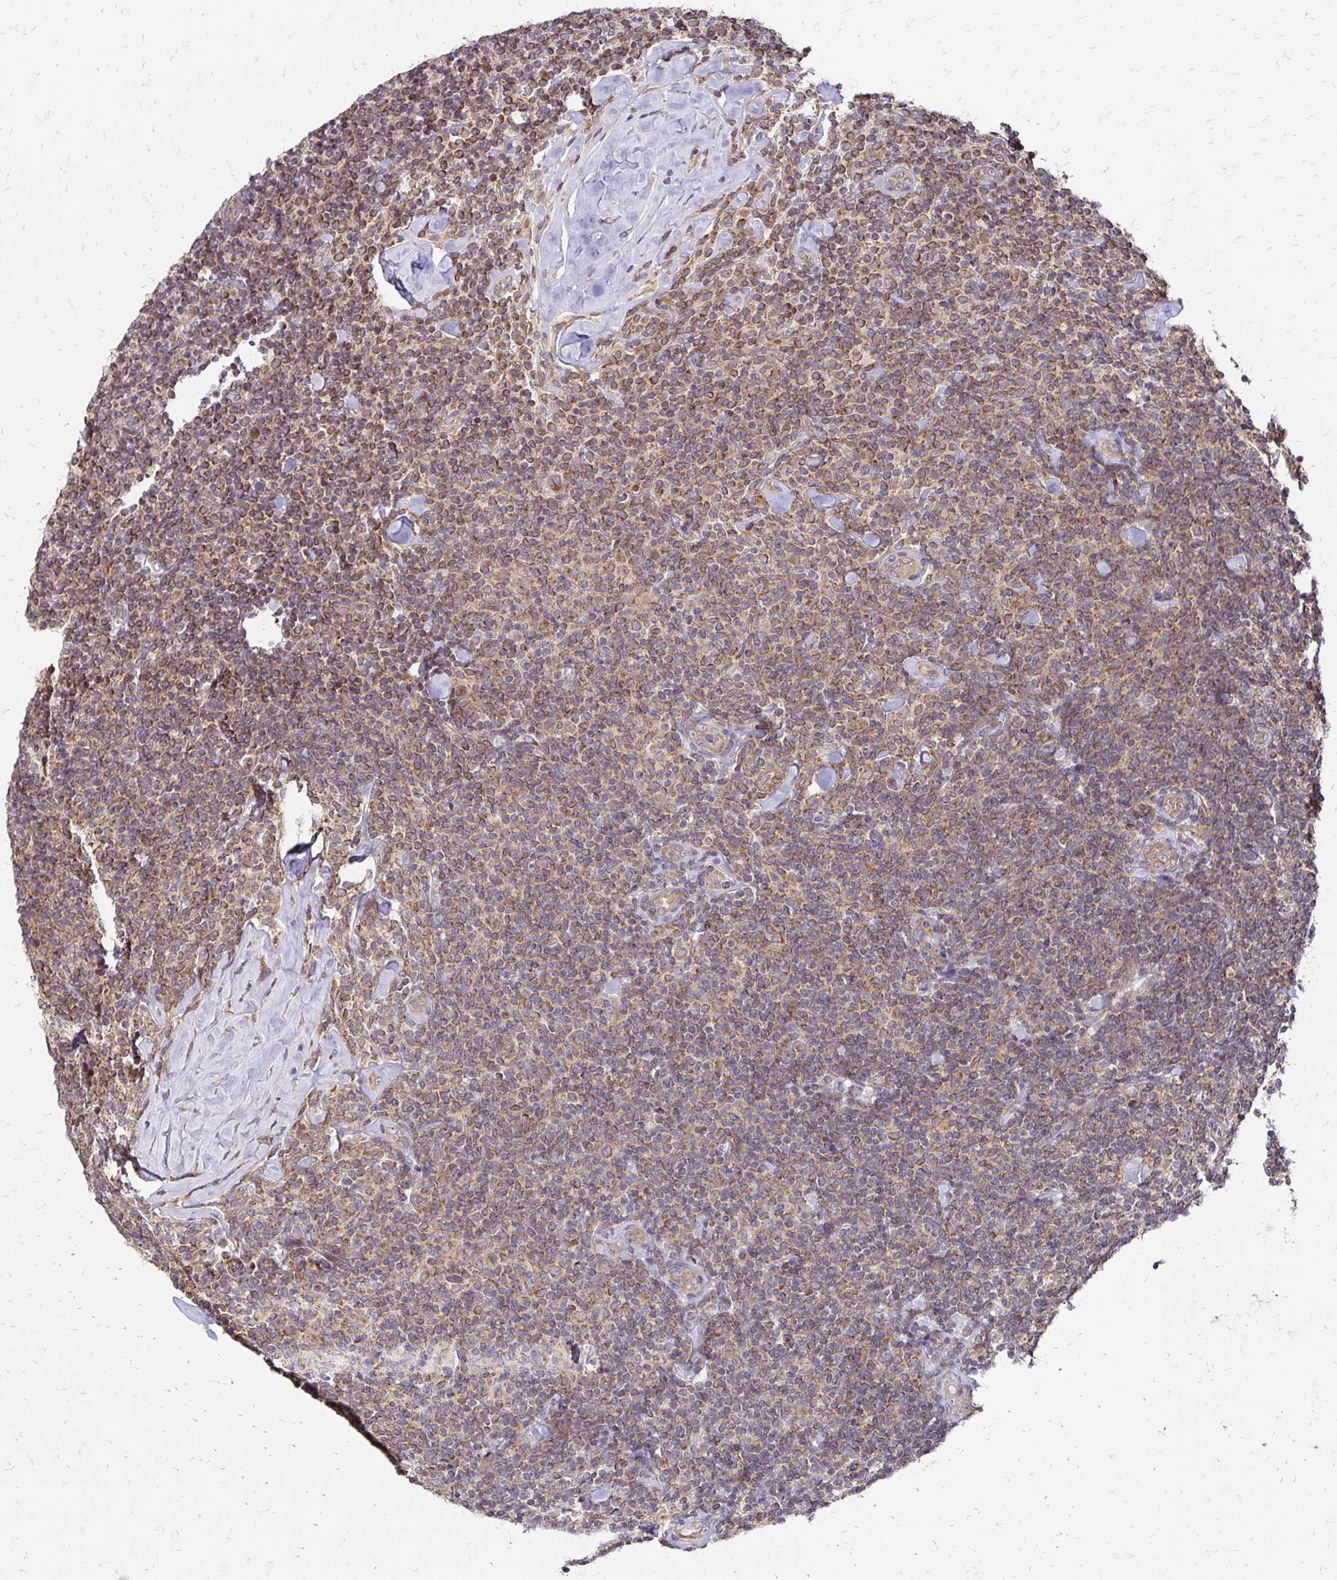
{"staining": {"intensity": "moderate", "quantity": ">75%", "location": "cytoplasmic/membranous"}, "tissue": "lymphoma", "cell_type": "Tumor cells", "image_type": "cancer", "snomed": [{"axis": "morphology", "description": "Malignant lymphoma, non-Hodgkin's type, Low grade"}, {"axis": "topography", "description": "Lymph node"}], "caption": "Protein staining of malignant lymphoma, non-Hodgkin's type (low-grade) tissue reveals moderate cytoplasmic/membranous expression in about >75% of tumor cells. (Stains: DAB (3,3'-diaminobenzidine) in brown, nuclei in blue, Microscopy: brightfield microscopy at high magnification).", "gene": "ZW10", "patient": {"sex": "female", "age": 56}}